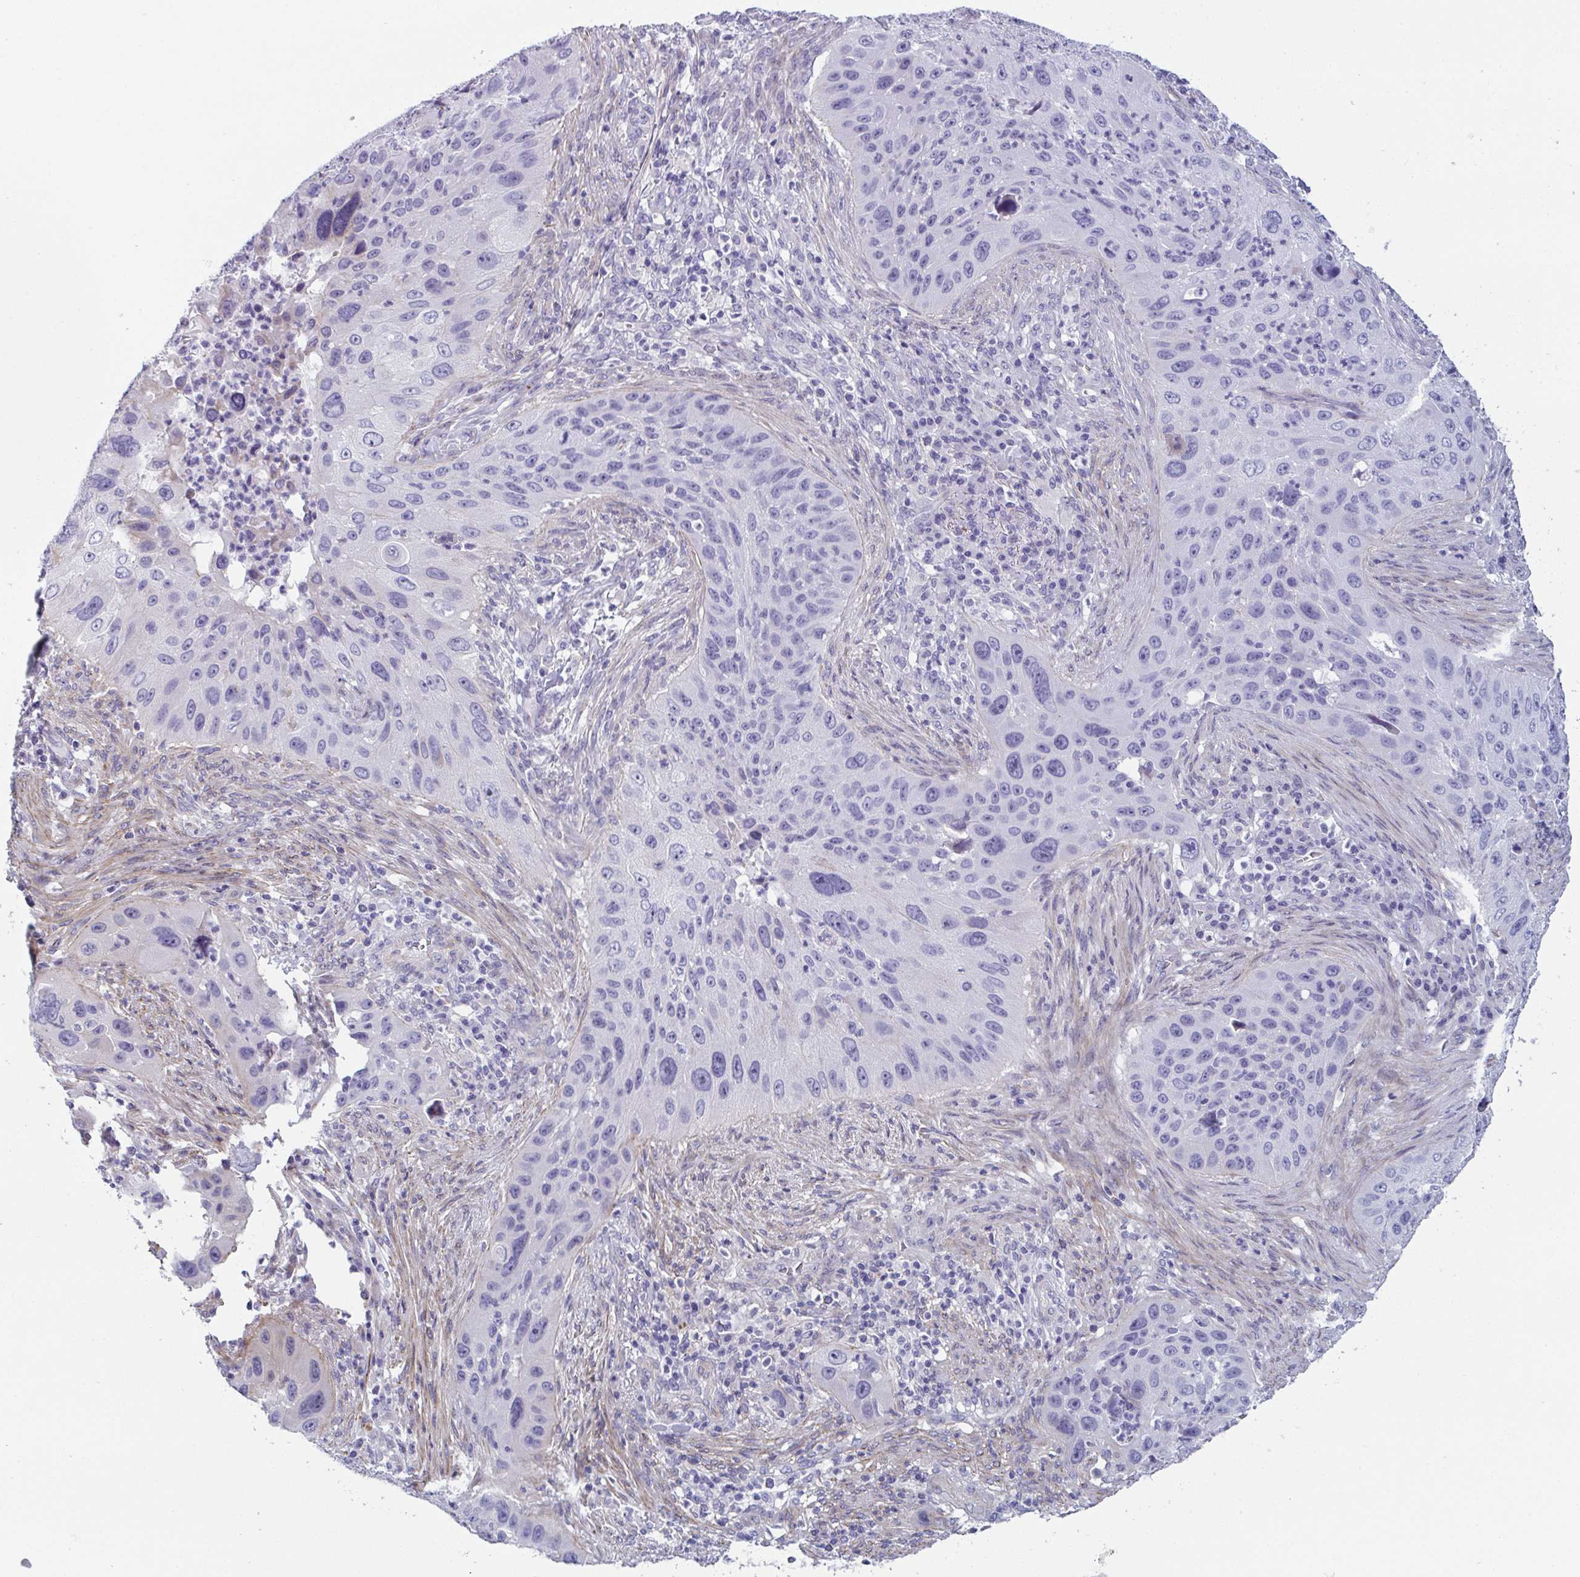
{"staining": {"intensity": "negative", "quantity": "none", "location": "none"}, "tissue": "lung cancer", "cell_type": "Tumor cells", "image_type": "cancer", "snomed": [{"axis": "morphology", "description": "Squamous cell carcinoma, NOS"}, {"axis": "topography", "description": "Lung"}], "caption": "Photomicrograph shows no significant protein expression in tumor cells of squamous cell carcinoma (lung). (DAB immunohistochemistry (IHC) with hematoxylin counter stain).", "gene": "OR5P3", "patient": {"sex": "male", "age": 63}}